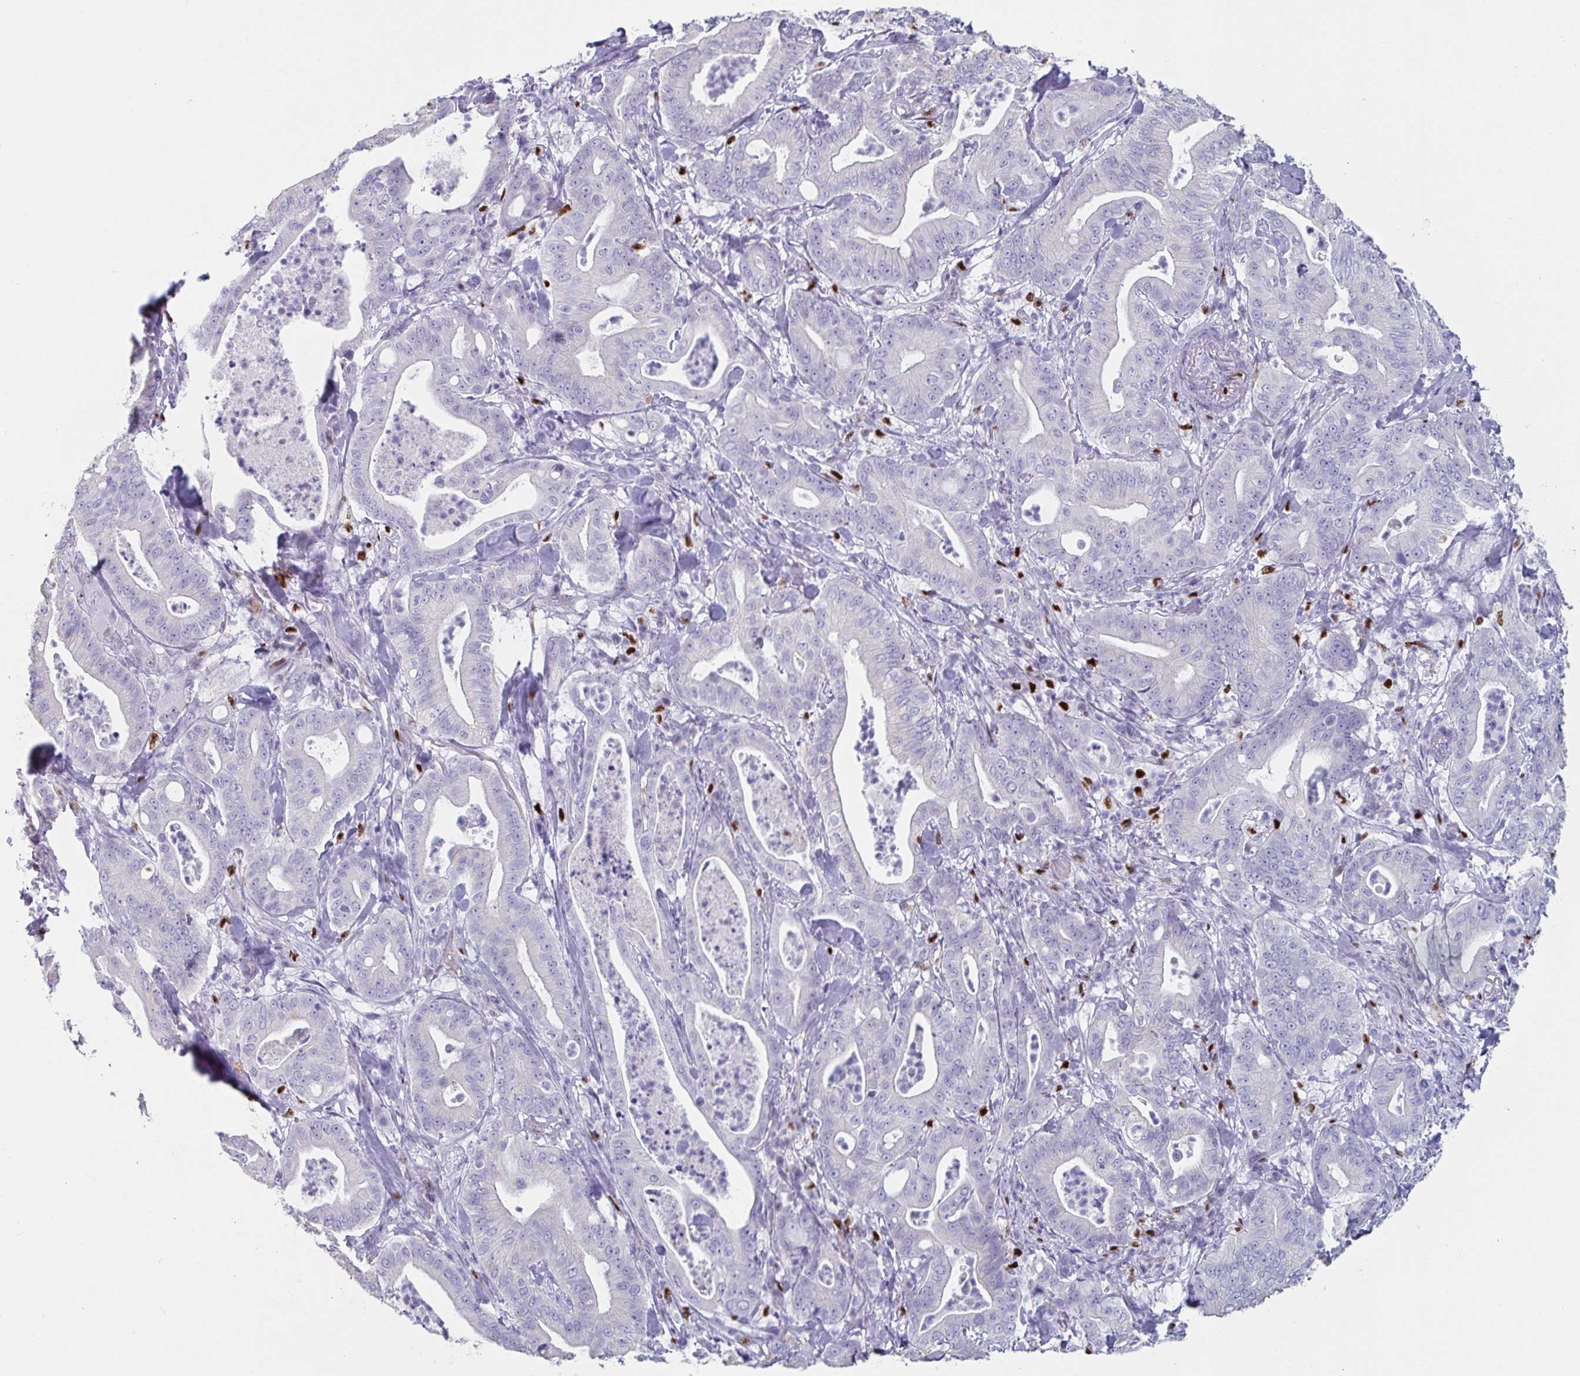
{"staining": {"intensity": "negative", "quantity": "none", "location": "none"}, "tissue": "pancreatic cancer", "cell_type": "Tumor cells", "image_type": "cancer", "snomed": [{"axis": "morphology", "description": "Adenocarcinoma, NOS"}, {"axis": "topography", "description": "Pancreas"}], "caption": "High magnification brightfield microscopy of pancreatic cancer (adenocarcinoma) stained with DAB (brown) and counterstained with hematoxylin (blue): tumor cells show no significant positivity. Nuclei are stained in blue.", "gene": "ZNF586", "patient": {"sex": "male", "age": 71}}